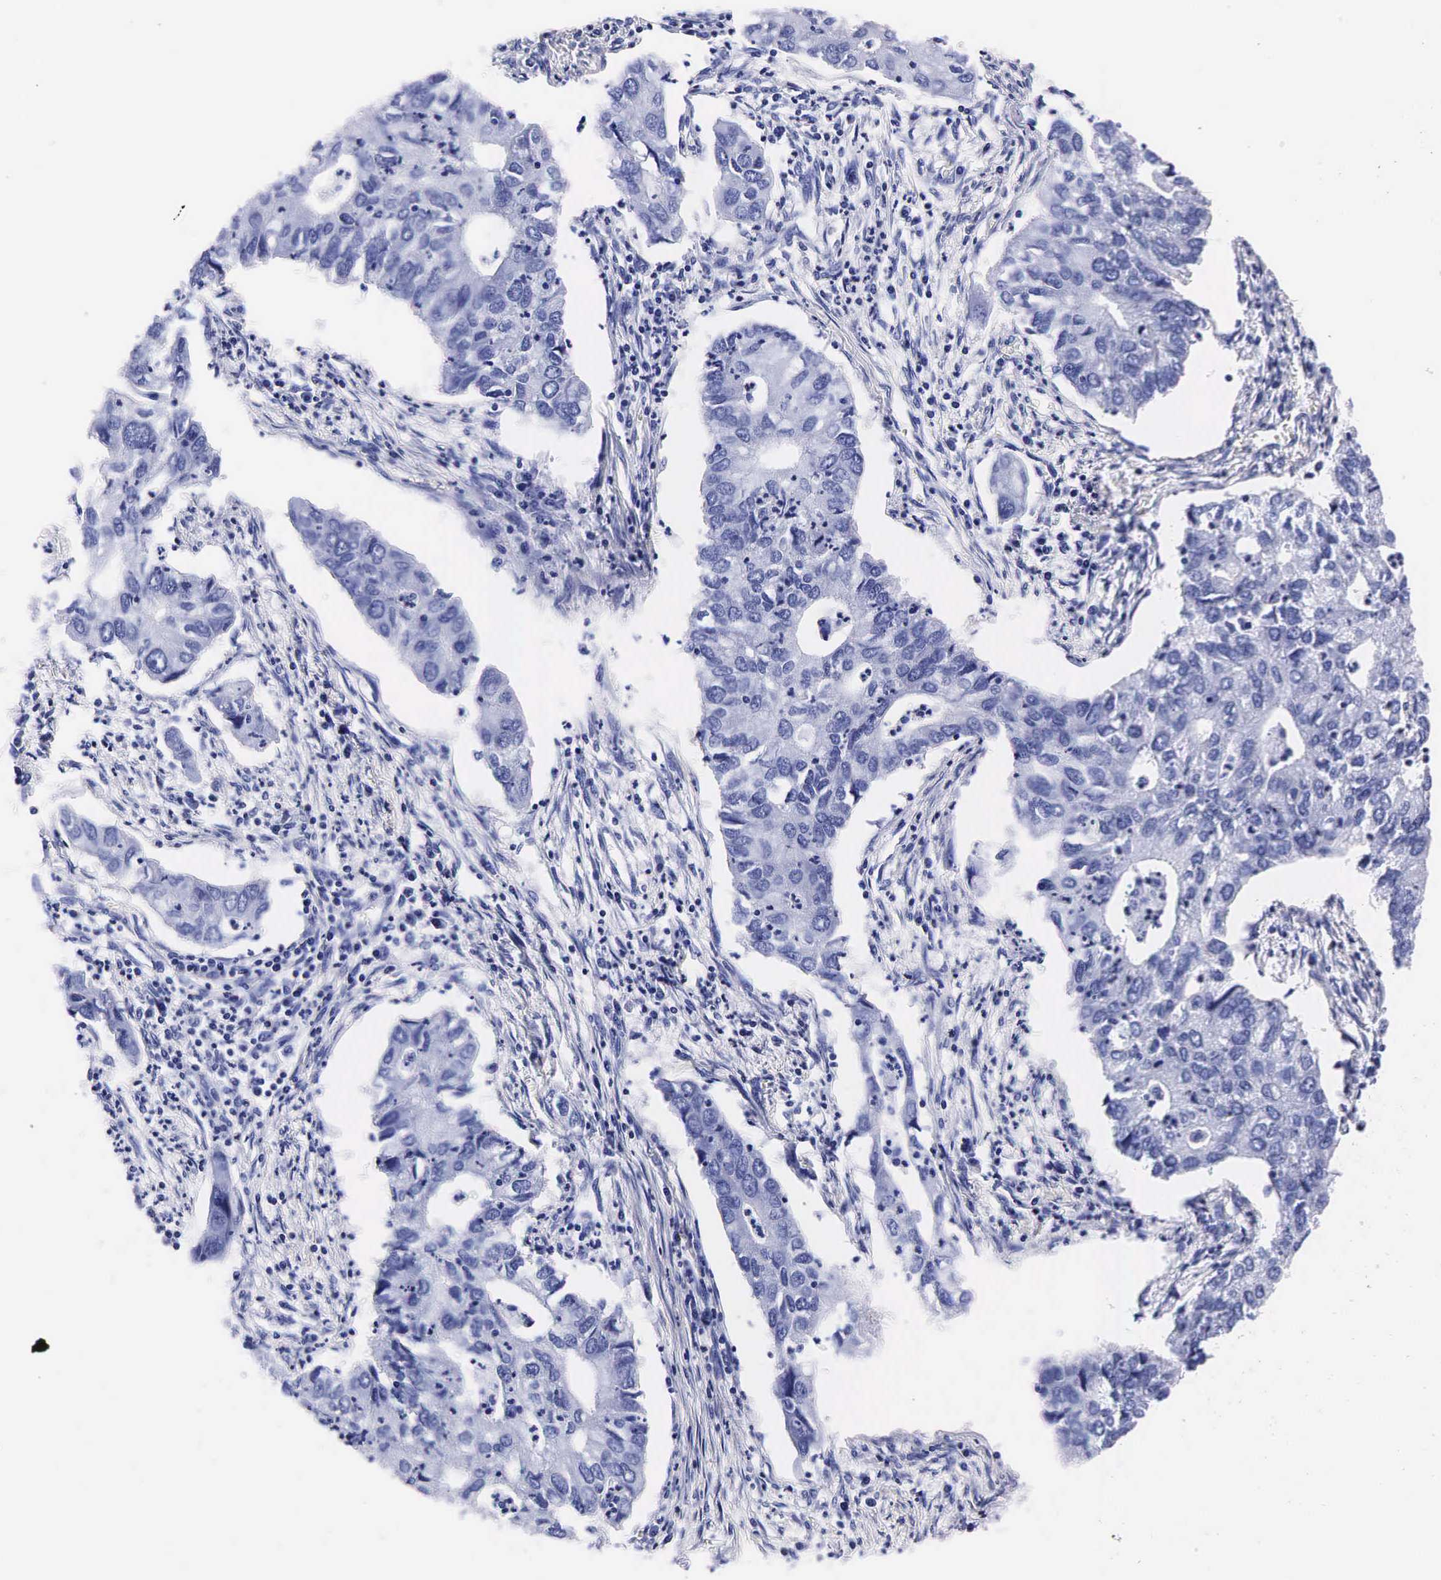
{"staining": {"intensity": "negative", "quantity": "none", "location": "none"}, "tissue": "lung cancer", "cell_type": "Tumor cells", "image_type": "cancer", "snomed": [{"axis": "morphology", "description": "Adenocarcinoma, NOS"}, {"axis": "topography", "description": "Lung"}], "caption": "Immunohistochemical staining of human lung cancer (adenocarcinoma) exhibits no significant staining in tumor cells.", "gene": "KLK3", "patient": {"sex": "male", "age": 48}}